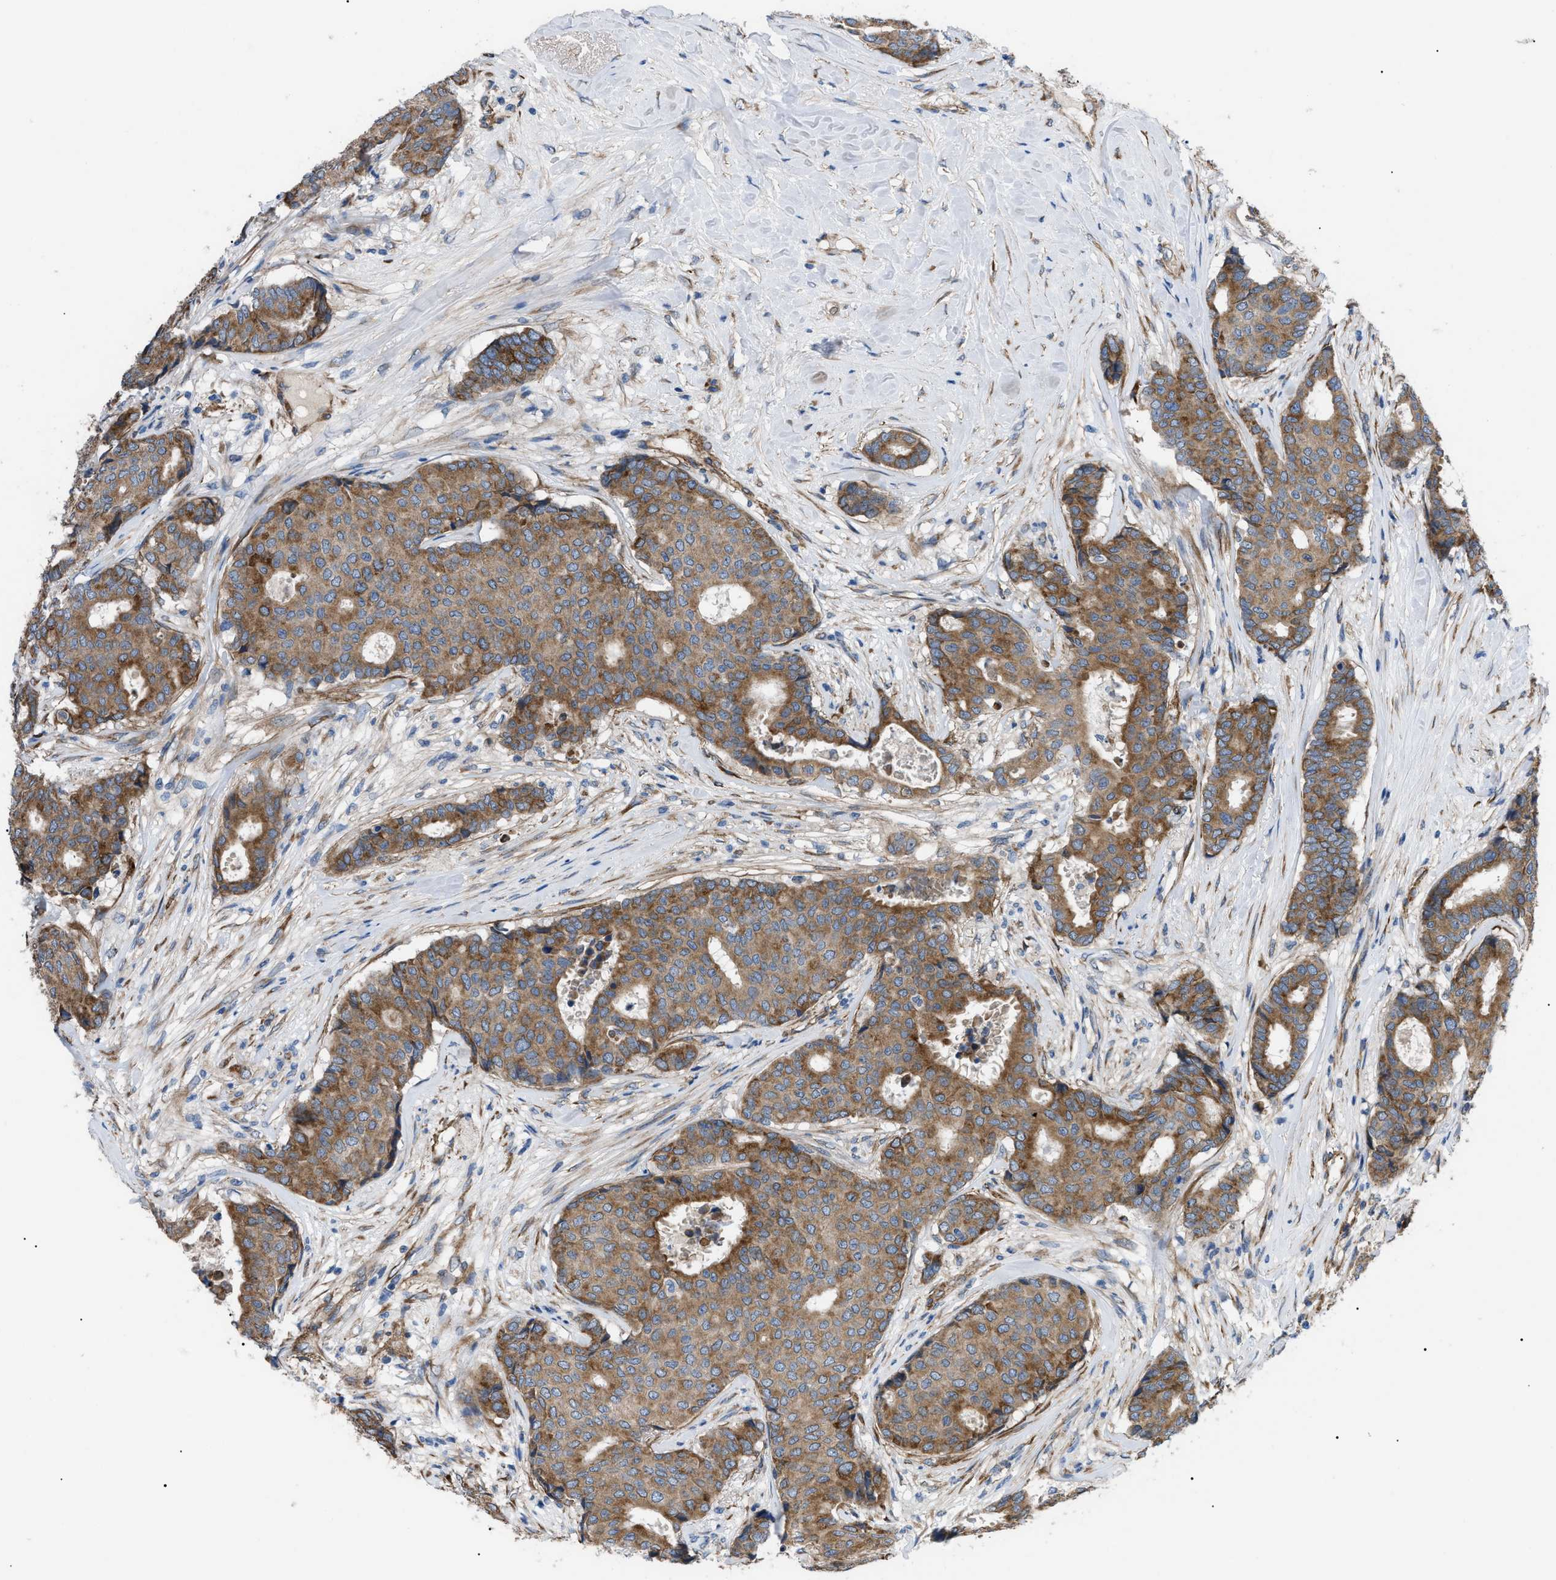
{"staining": {"intensity": "moderate", "quantity": ">75%", "location": "cytoplasmic/membranous"}, "tissue": "breast cancer", "cell_type": "Tumor cells", "image_type": "cancer", "snomed": [{"axis": "morphology", "description": "Duct carcinoma"}, {"axis": "topography", "description": "Breast"}], "caption": "A brown stain labels moderate cytoplasmic/membranous expression of a protein in human breast infiltrating ductal carcinoma tumor cells.", "gene": "MYO10", "patient": {"sex": "female", "age": 75}}